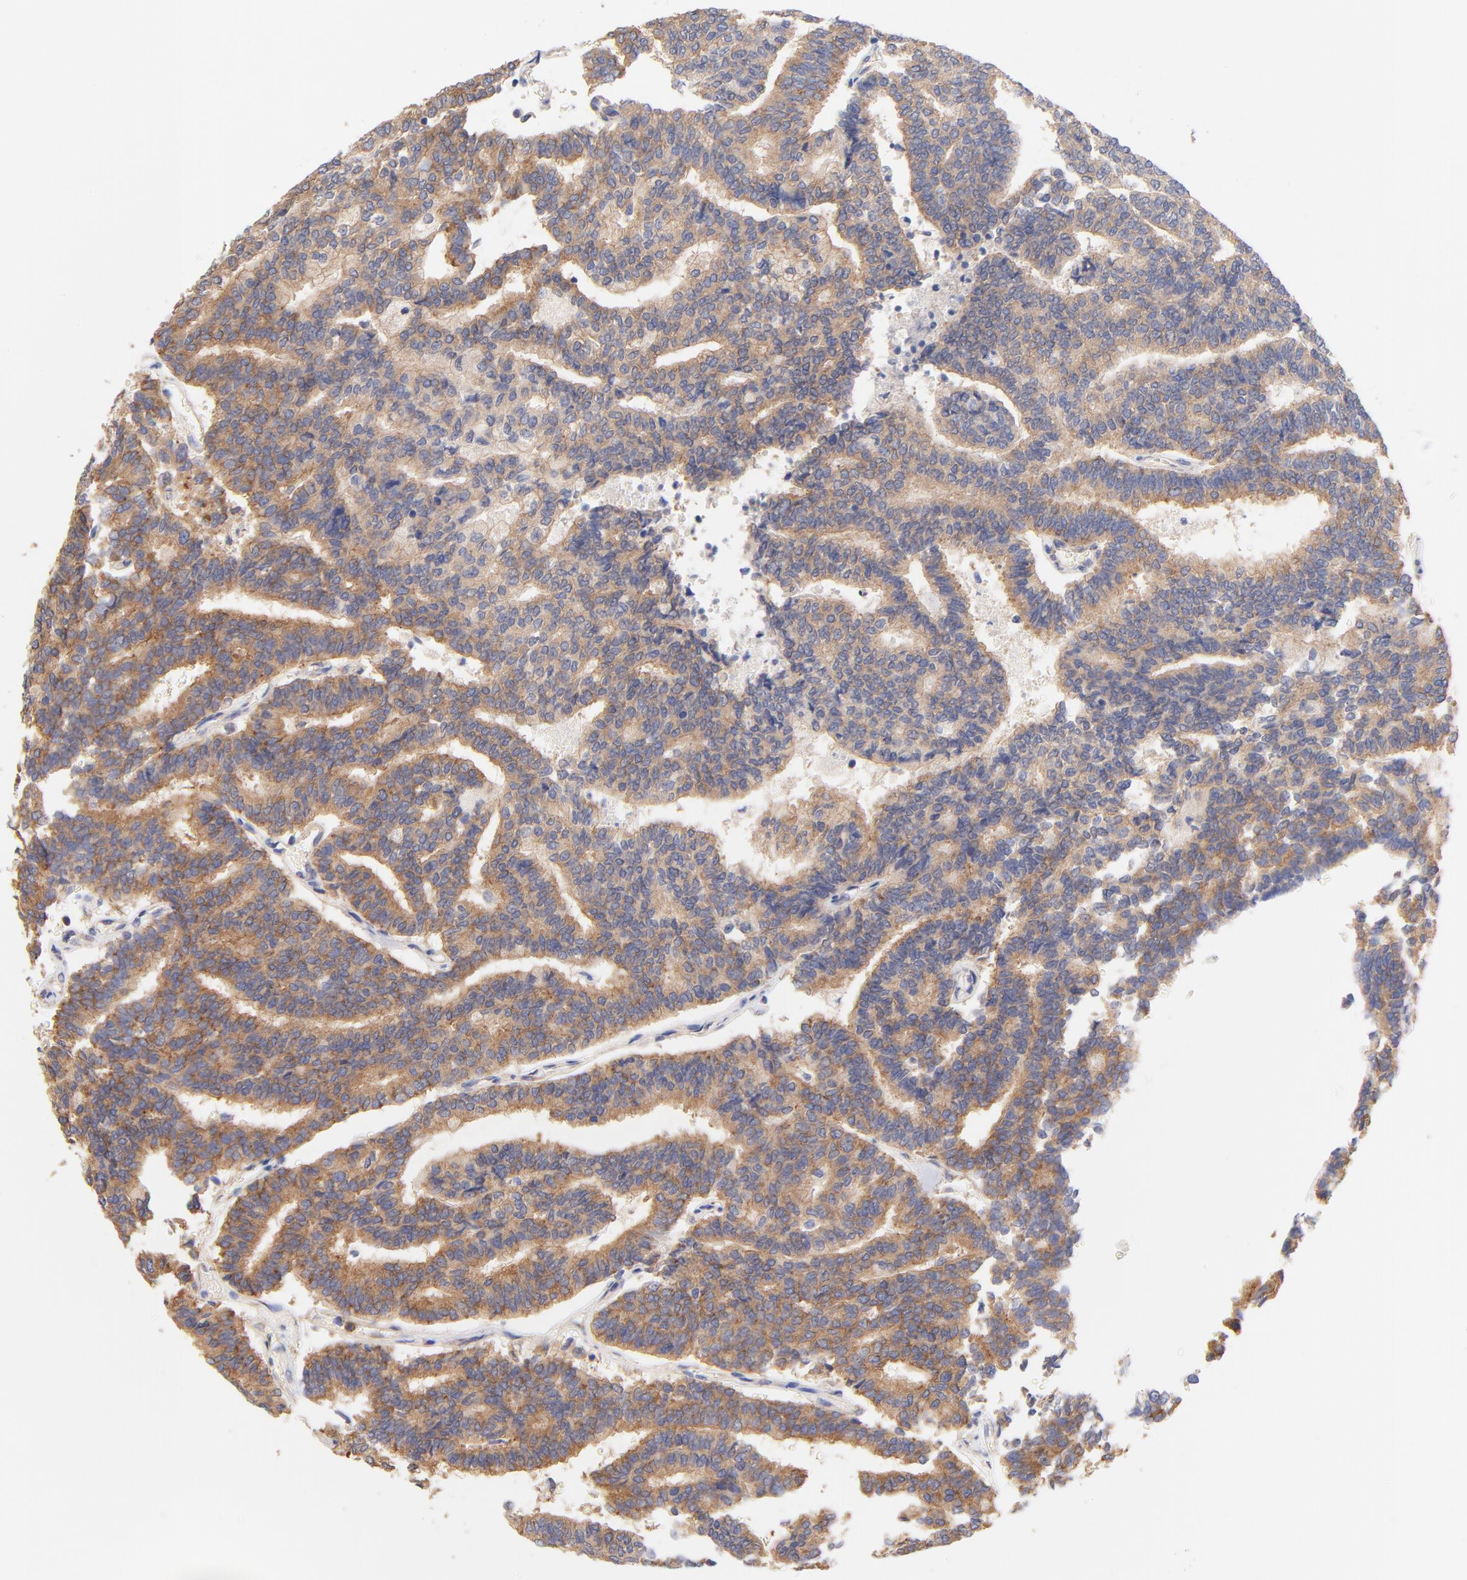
{"staining": {"intensity": "moderate", "quantity": ">75%", "location": "cytoplasmic/membranous"}, "tissue": "thyroid cancer", "cell_type": "Tumor cells", "image_type": "cancer", "snomed": [{"axis": "morphology", "description": "Papillary adenocarcinoma, NOS"}, {"axis": "topography", "description": "Thyroid gland"}], "caption": "IHC staining of thyroid cancer, which reveals medium levels of moderate cytoplasmic/membranous positivity in about >75% of tumor cells indicating moderate cytoplasmic/membranous protein staining. The staining was performed using DAB (brown) for protein detection and nuclei were counterstained in hematoxylin (blue).", "gene": "TNFRSF13C", "patient": {"sex": "female", "age": 35}}